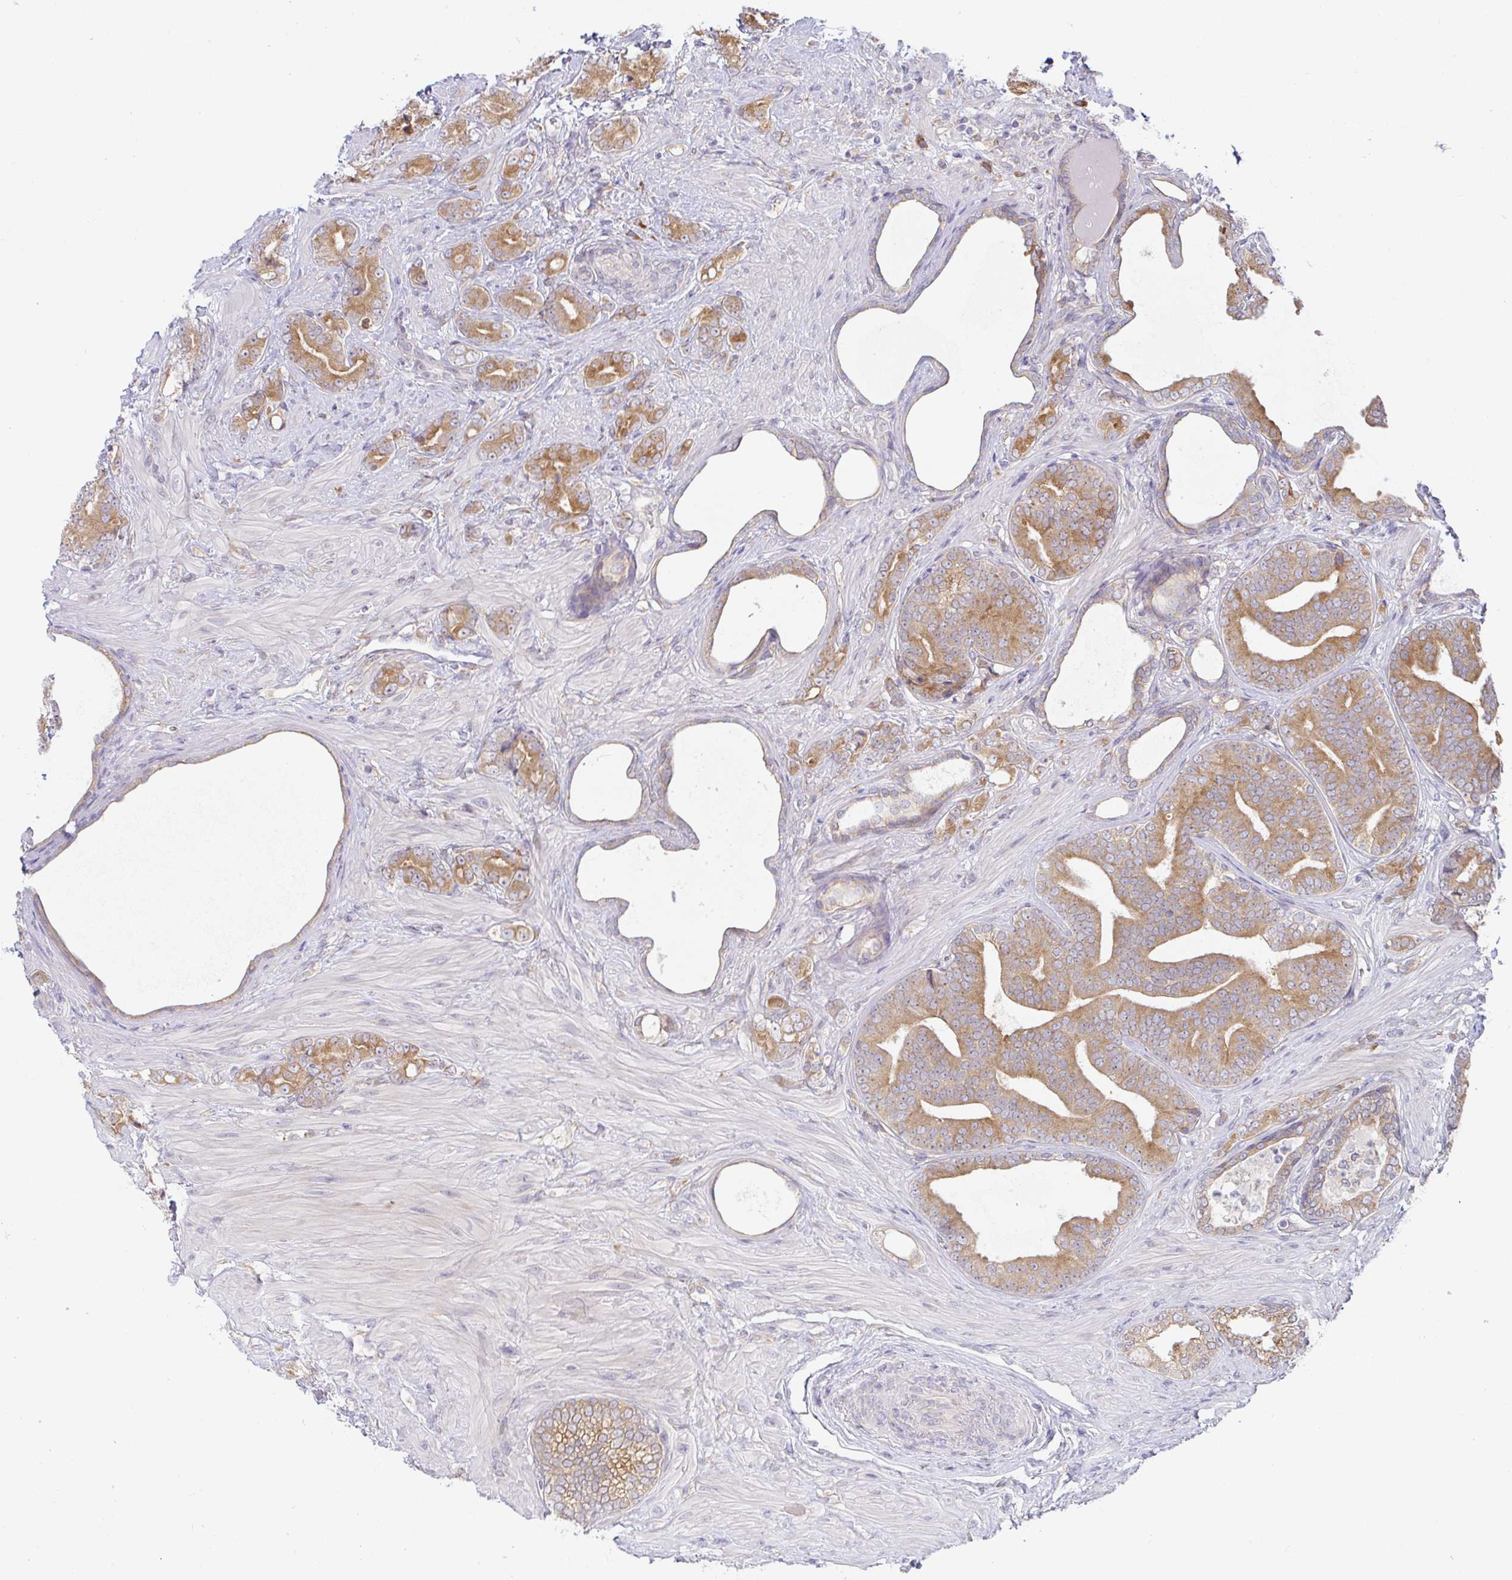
{"staining": {"intensity": "moderate", "quantity": ">75%", "location": "cytoplasmic/membranous"}, "tissue": "prostate cancer", "cell_type": "Tumor cells", "image_type": "cancer", "snomed": [{"axis": "morphology", "description": "Adenocarcinoma, High grade"}, {"axis": "topography", "description": "Prostate"}], "caption": "Brown immunohistochemical staining in adenocarcinoma (high-grade) (prostate) exhibits moderate cytoplasmic/membranous staining in about >75% of tumor cells. (IHC, brightfield microscopy, high magnification).", "gene": "DERL2", "patient": {"sex": "male", "age": 62}}